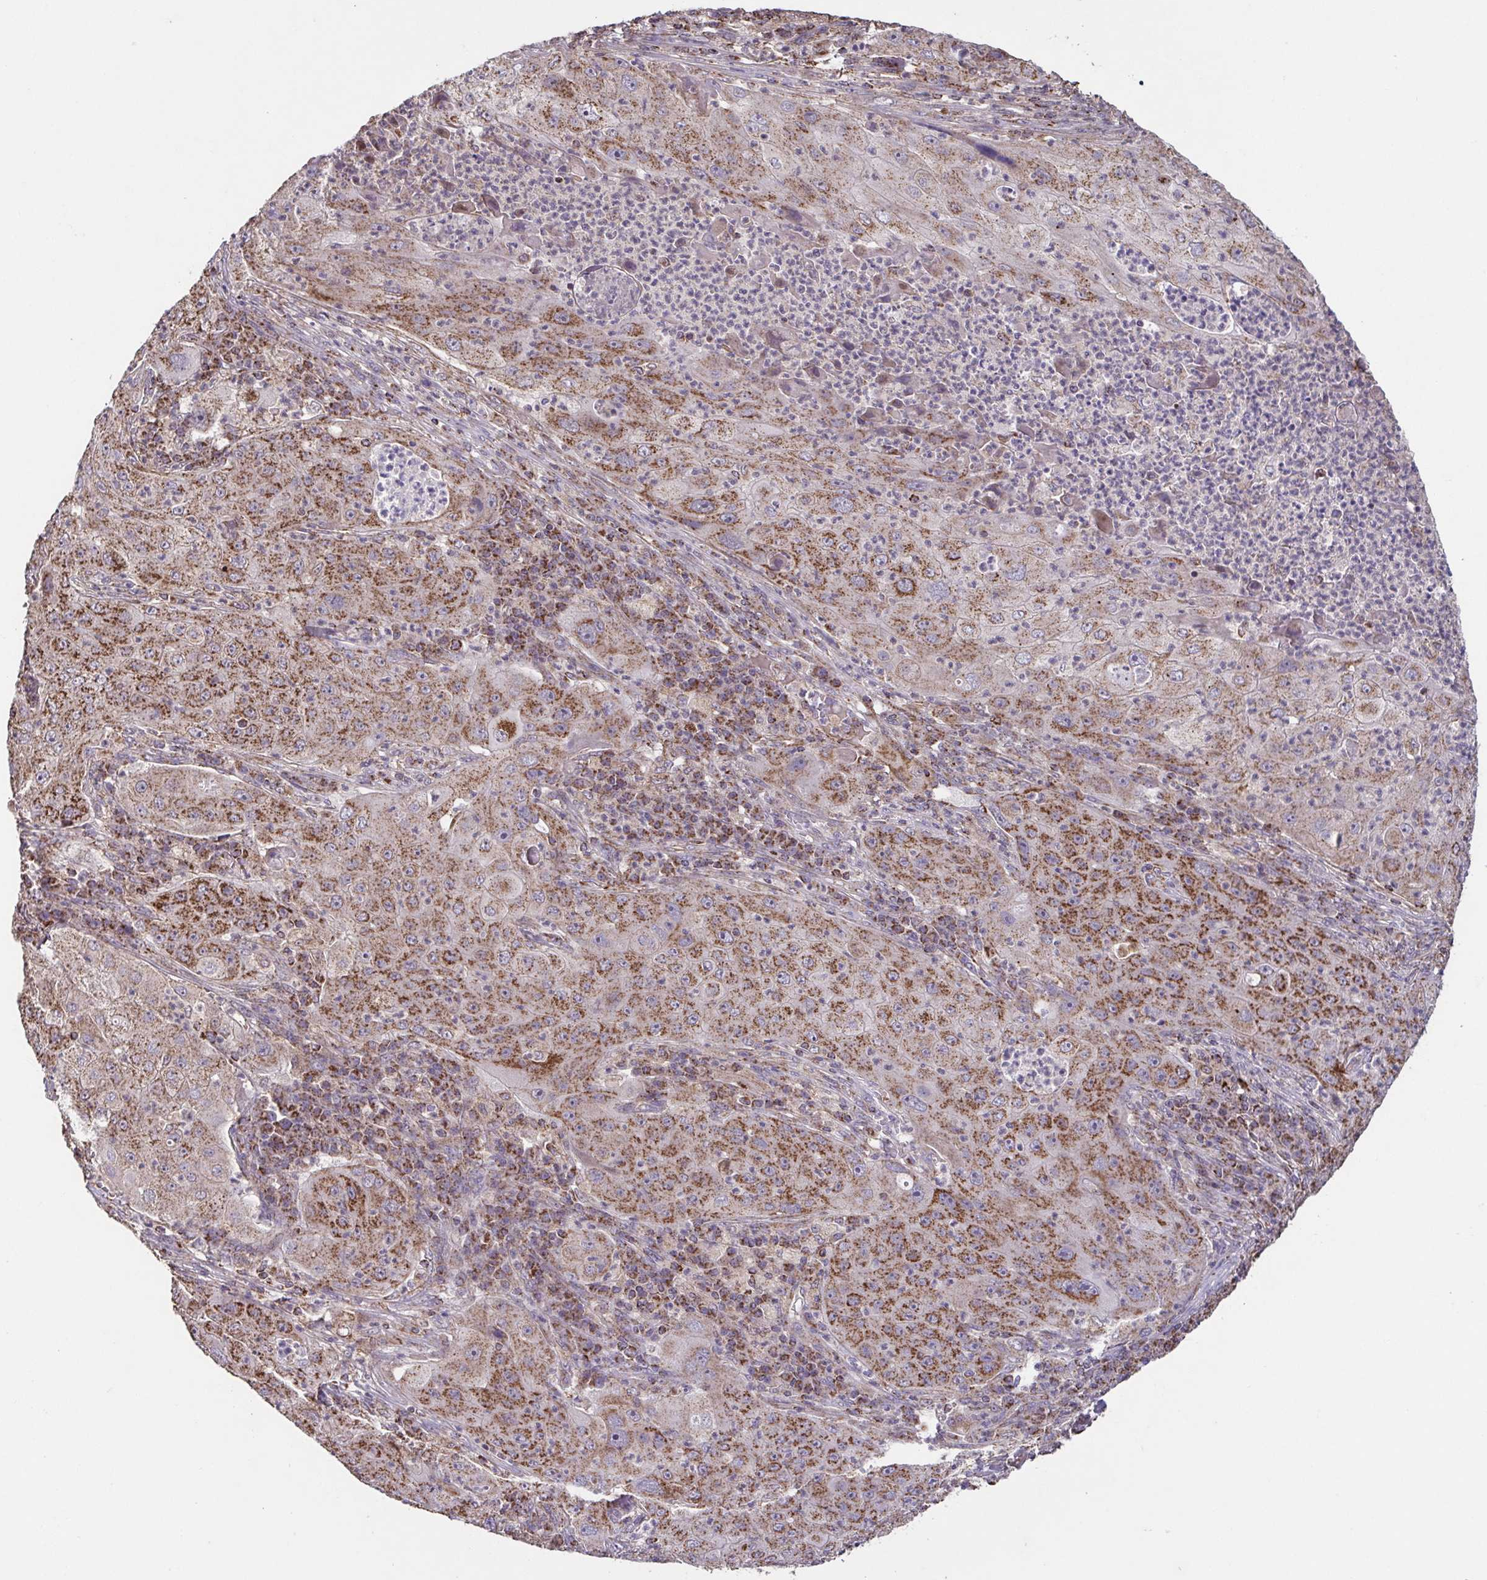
{"staining": {"intensity": "moderate", "quantity": ">75%", "location": "cytoplasmic/membranous"}, "tissue": "lung cancer", "cell_type": "Tumor cells", "image_type": "cancer", "snomed": [{"axis": "morphology", "description": "Squamous cell carcinoma, NOS"}, {"axis": "topography", "description": "Lung"}], "caption": "High-magnification brightfield microscopy of lung cancer stained with DAB (brown) and counterstained with hematoxylin (blue). tumor cells exhibit moderate cytoplasmic/membranous staining is present in about>75% of cells.", "gene": "DIP2B", "patient": {"sex": "female", "age": 59}}